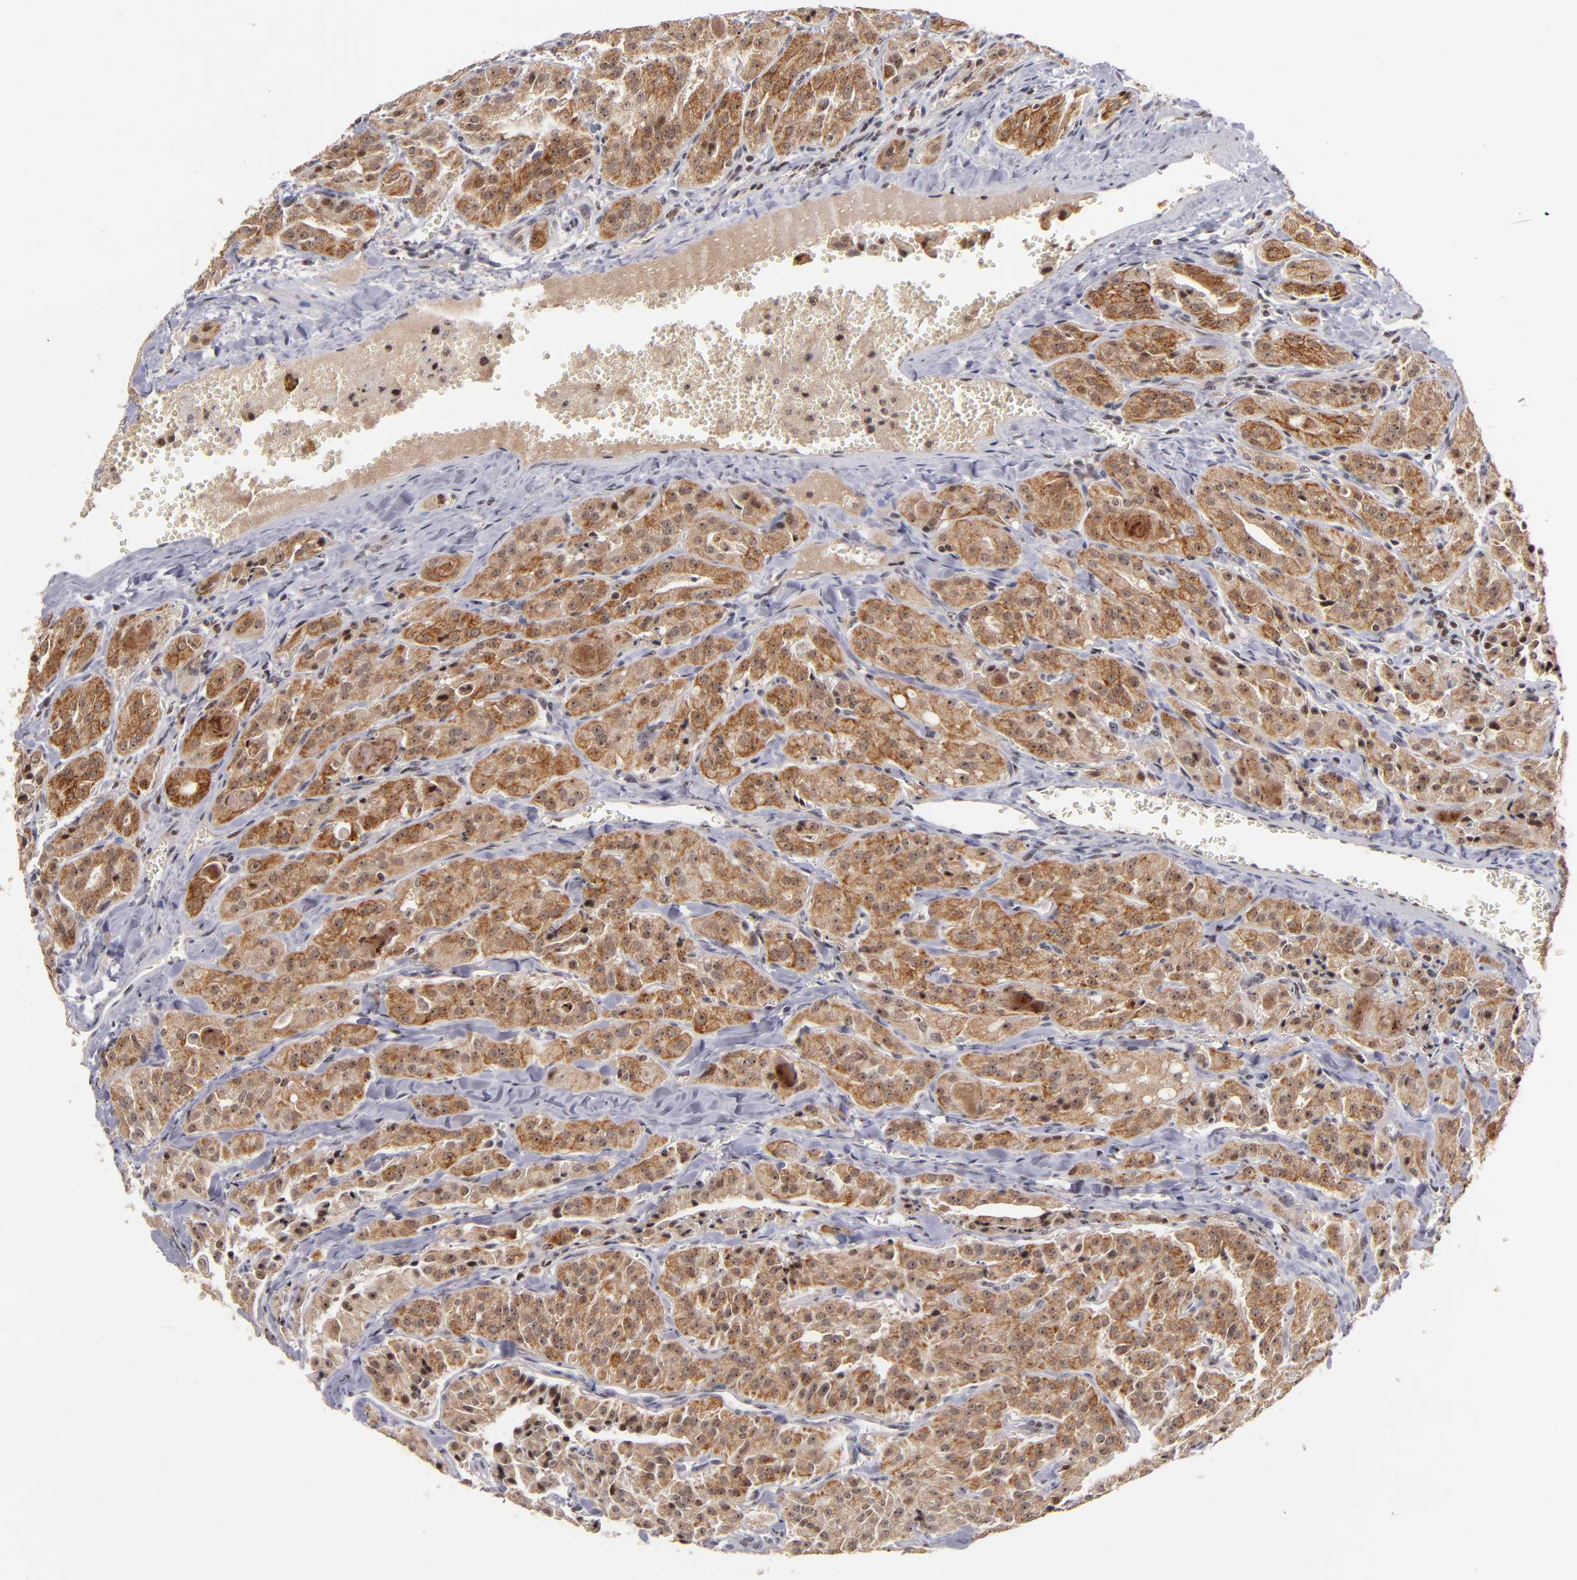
{"staining": {"intensity": "moderate", "quantity": ">75%", "location": "cytoplasmic/membranous,nuclear"}, "tissue": "thyroid cancer", "cell_type": "Tumor cells", "image_type": "cancer", "snomed": [{"axis": "morphology", "description": "Carcinoma, NOS"}, {"axis": "topography", "description": "Thyroid gland"}], "caption": "Protein staining displays moderate cytoplasmic/membranous and nuclear expression in approximately >75% of tumor cells in thyroid cancer.", "gene": "PCNX4", "patient": {"sex": "male", "age": 76}}